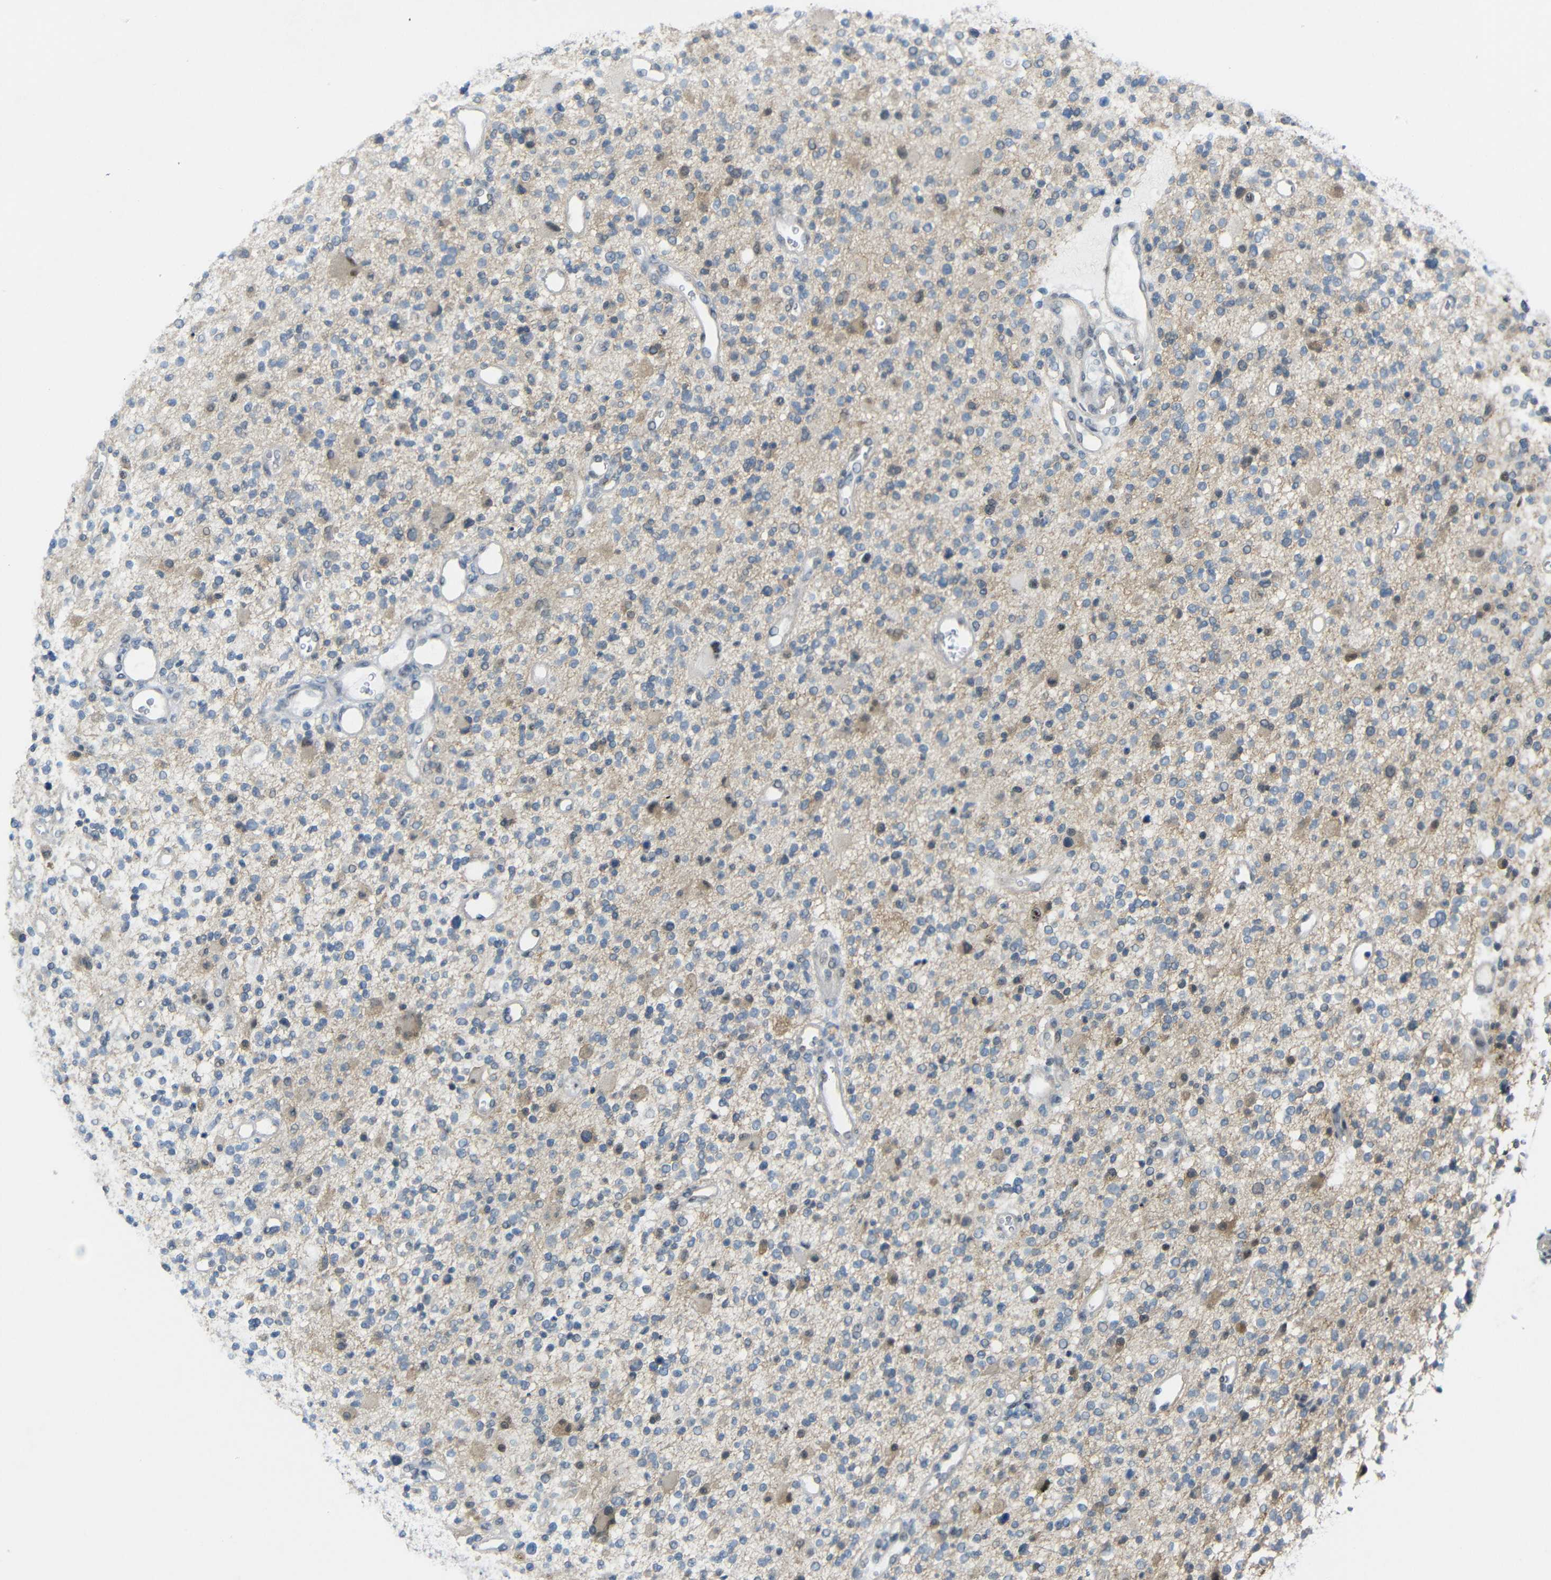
{"staining": {"intensity": "moderate", "quantity": "<25%", "location": "cytoplasmic/membranous"}, "tissue": "glioma", "cell_type": "Tumor cells", "image_type": "cancer", "snomed": [{"axis": "morphology", "description": "Glioma, malignant, High grade"}, {"axis": "topography", "description": "Brain"}], "caption": "This histopathology image demonstrates immunohistochemistry staining of human glioma, with low moderate cytoplasmic/membranous expression in about <25% of tumor cells.", "gene": "GPR158", "patient": {"sex": "male", "age": 48}}